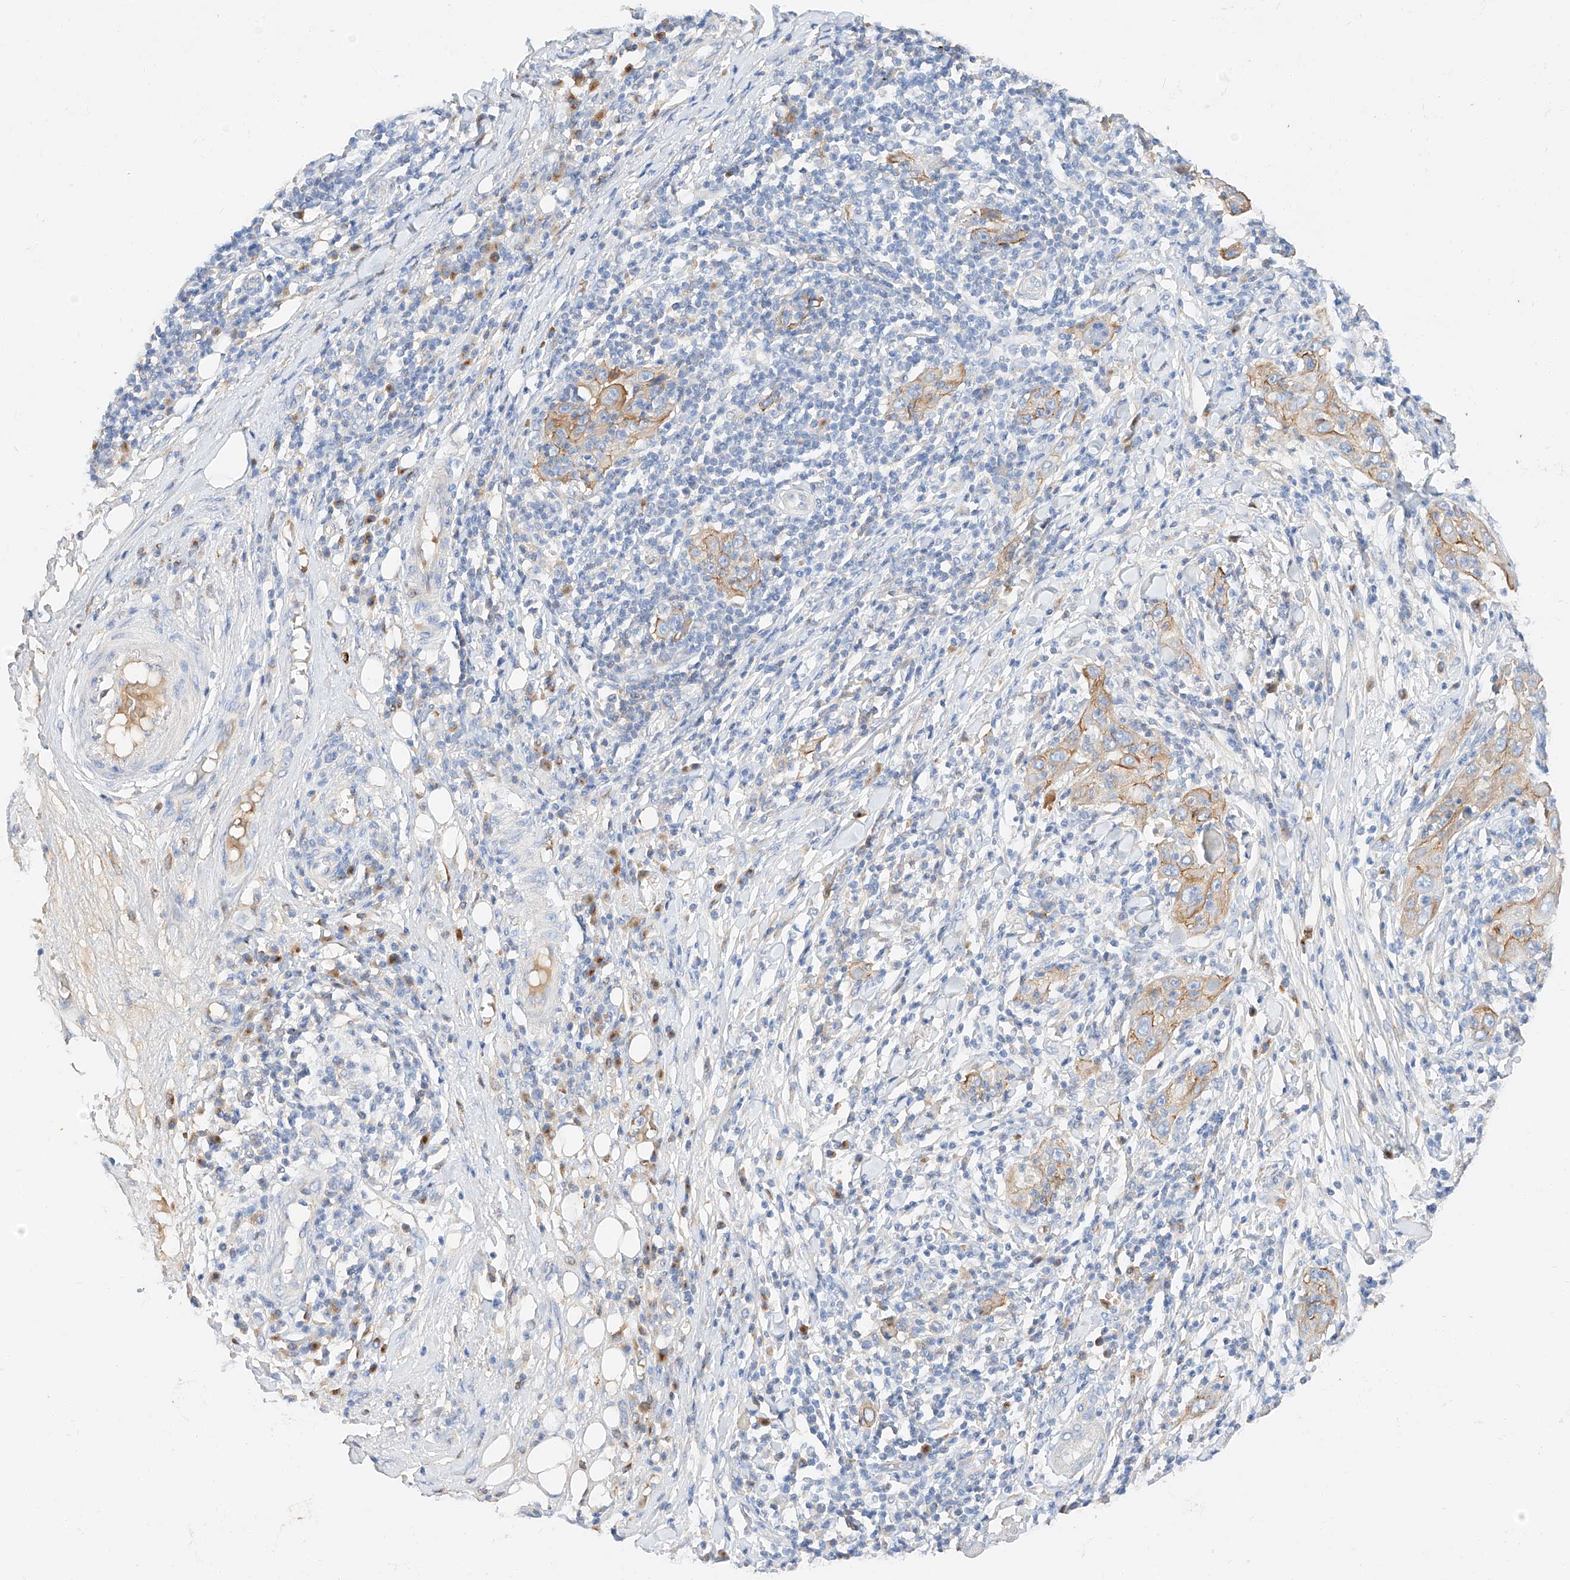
{"staining": {"intensity": "moderate", "quantity": "25%-75%", "location": "cytoplasmic/membranous"}, "tissue": "skin cancer", "cell_type": "Tumor cells", "image_type": "cancer", "snomed": [{"axis": "morphology", "description": "Squamous cell carcinoma, NOS"}, {"axis": "topography", "description": "Skin"}], "caption": "Immunohistochemistry staining of skin cancer (squamous cell carcinoma), which exhibits medium levels of moderate cytoplasmic/membranous expression in approximately 25%-75% of tumor cells indicating moderate cytoplasmic/membranous protein expression. The staining was performed using DAB (3,3'-diaminobenzidine) (brown) for protein detection and nuclei were counterstained in hematoxylin (blue).", "gene": "MAP7", "patient": {"sex": "female", "age": 88}}